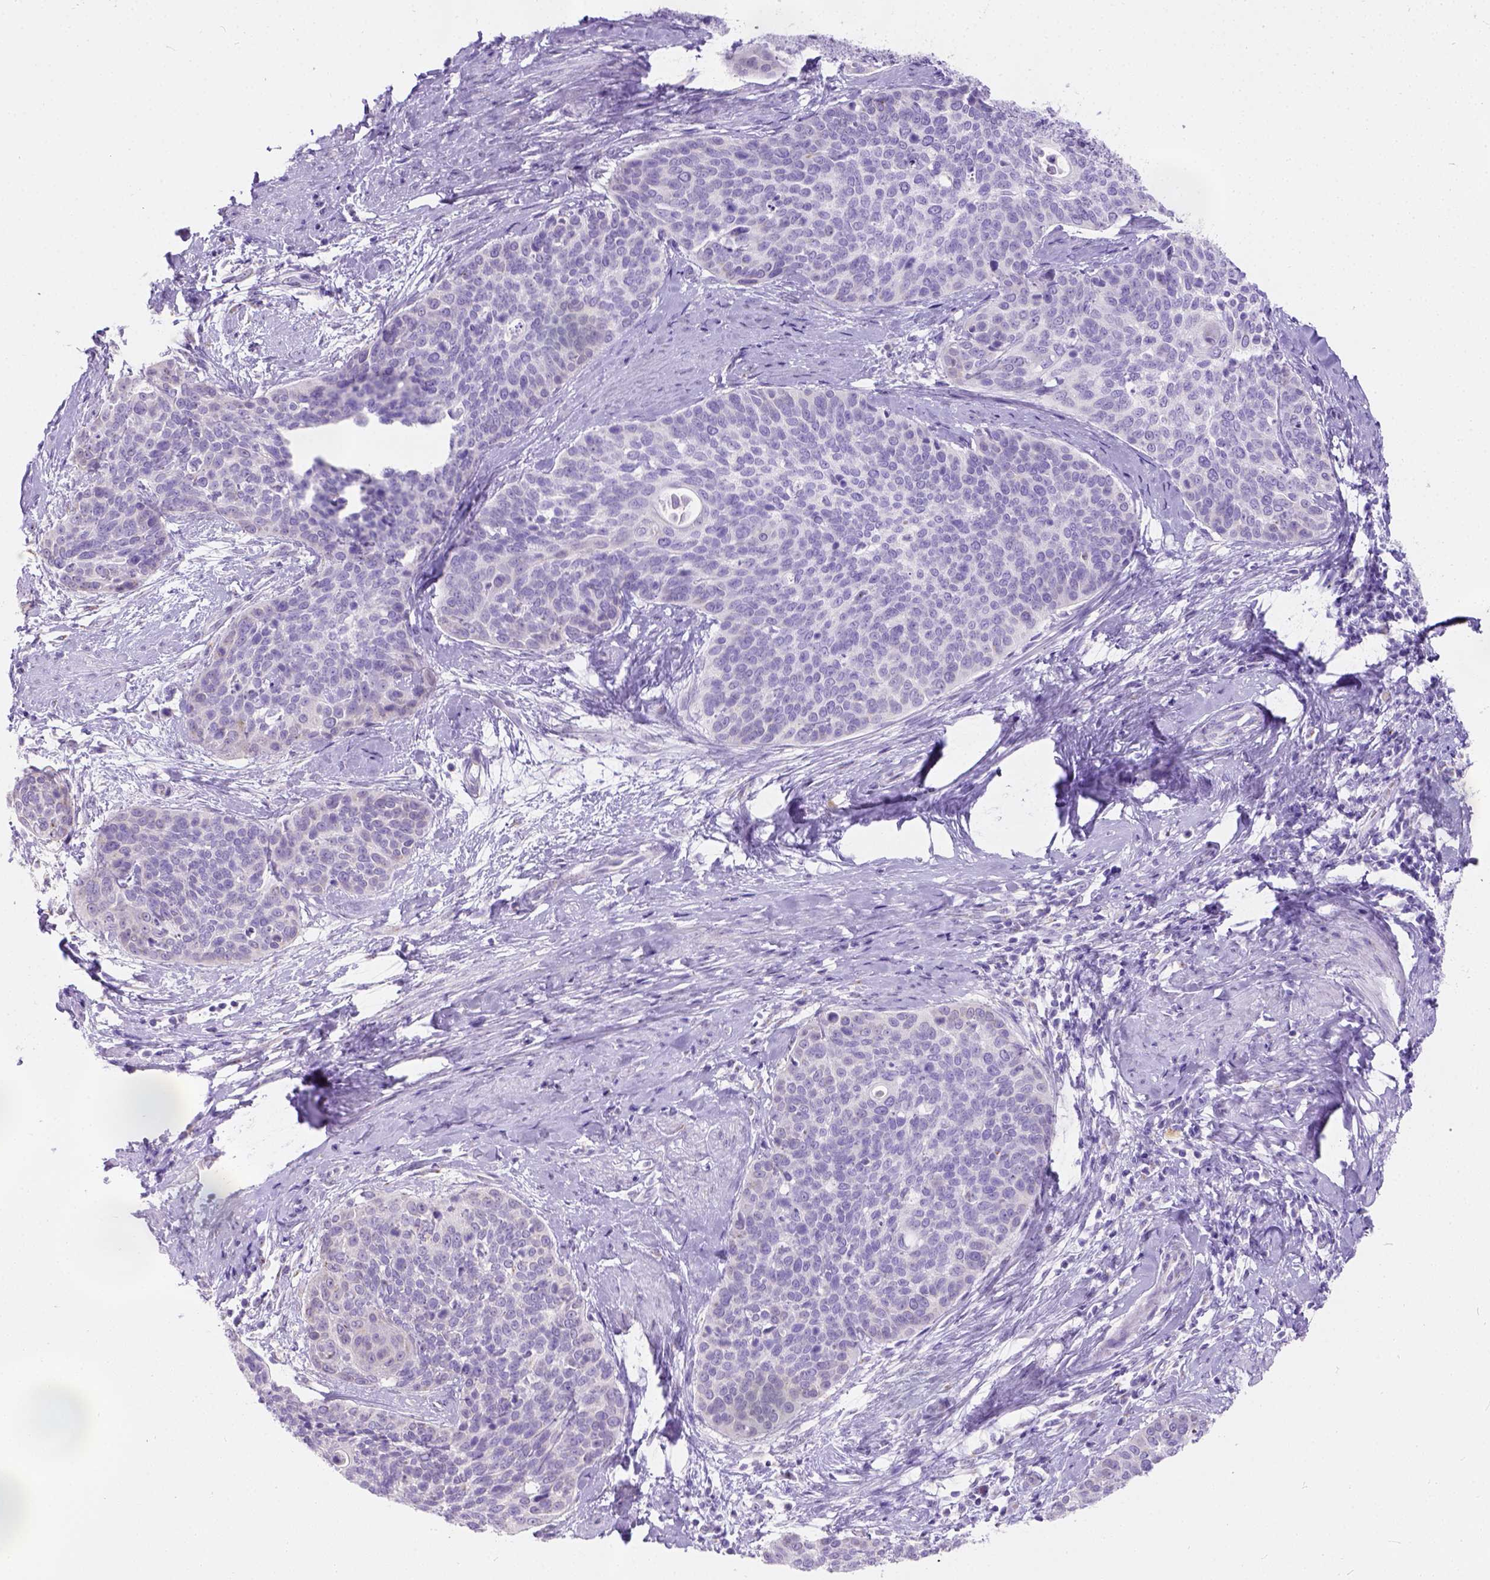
{"staining": {"intensity": "negative", "quantity": "none", "location": "none"}, "tissue": "cervical cancer", "cell_type": "Tumor cells", "image_type": "cancer", "snomed": [{"axis": "morphology", "description": "Squamous cell carcinoma, NOS"}, {"axis": "topography", "description": "Cervix"}], "caption": "Protein analysis of cervical cancer exhibits no significant staining in tumor cells.", "gene": "PHF7", "patient": {"sex": "female", "age": 69}}